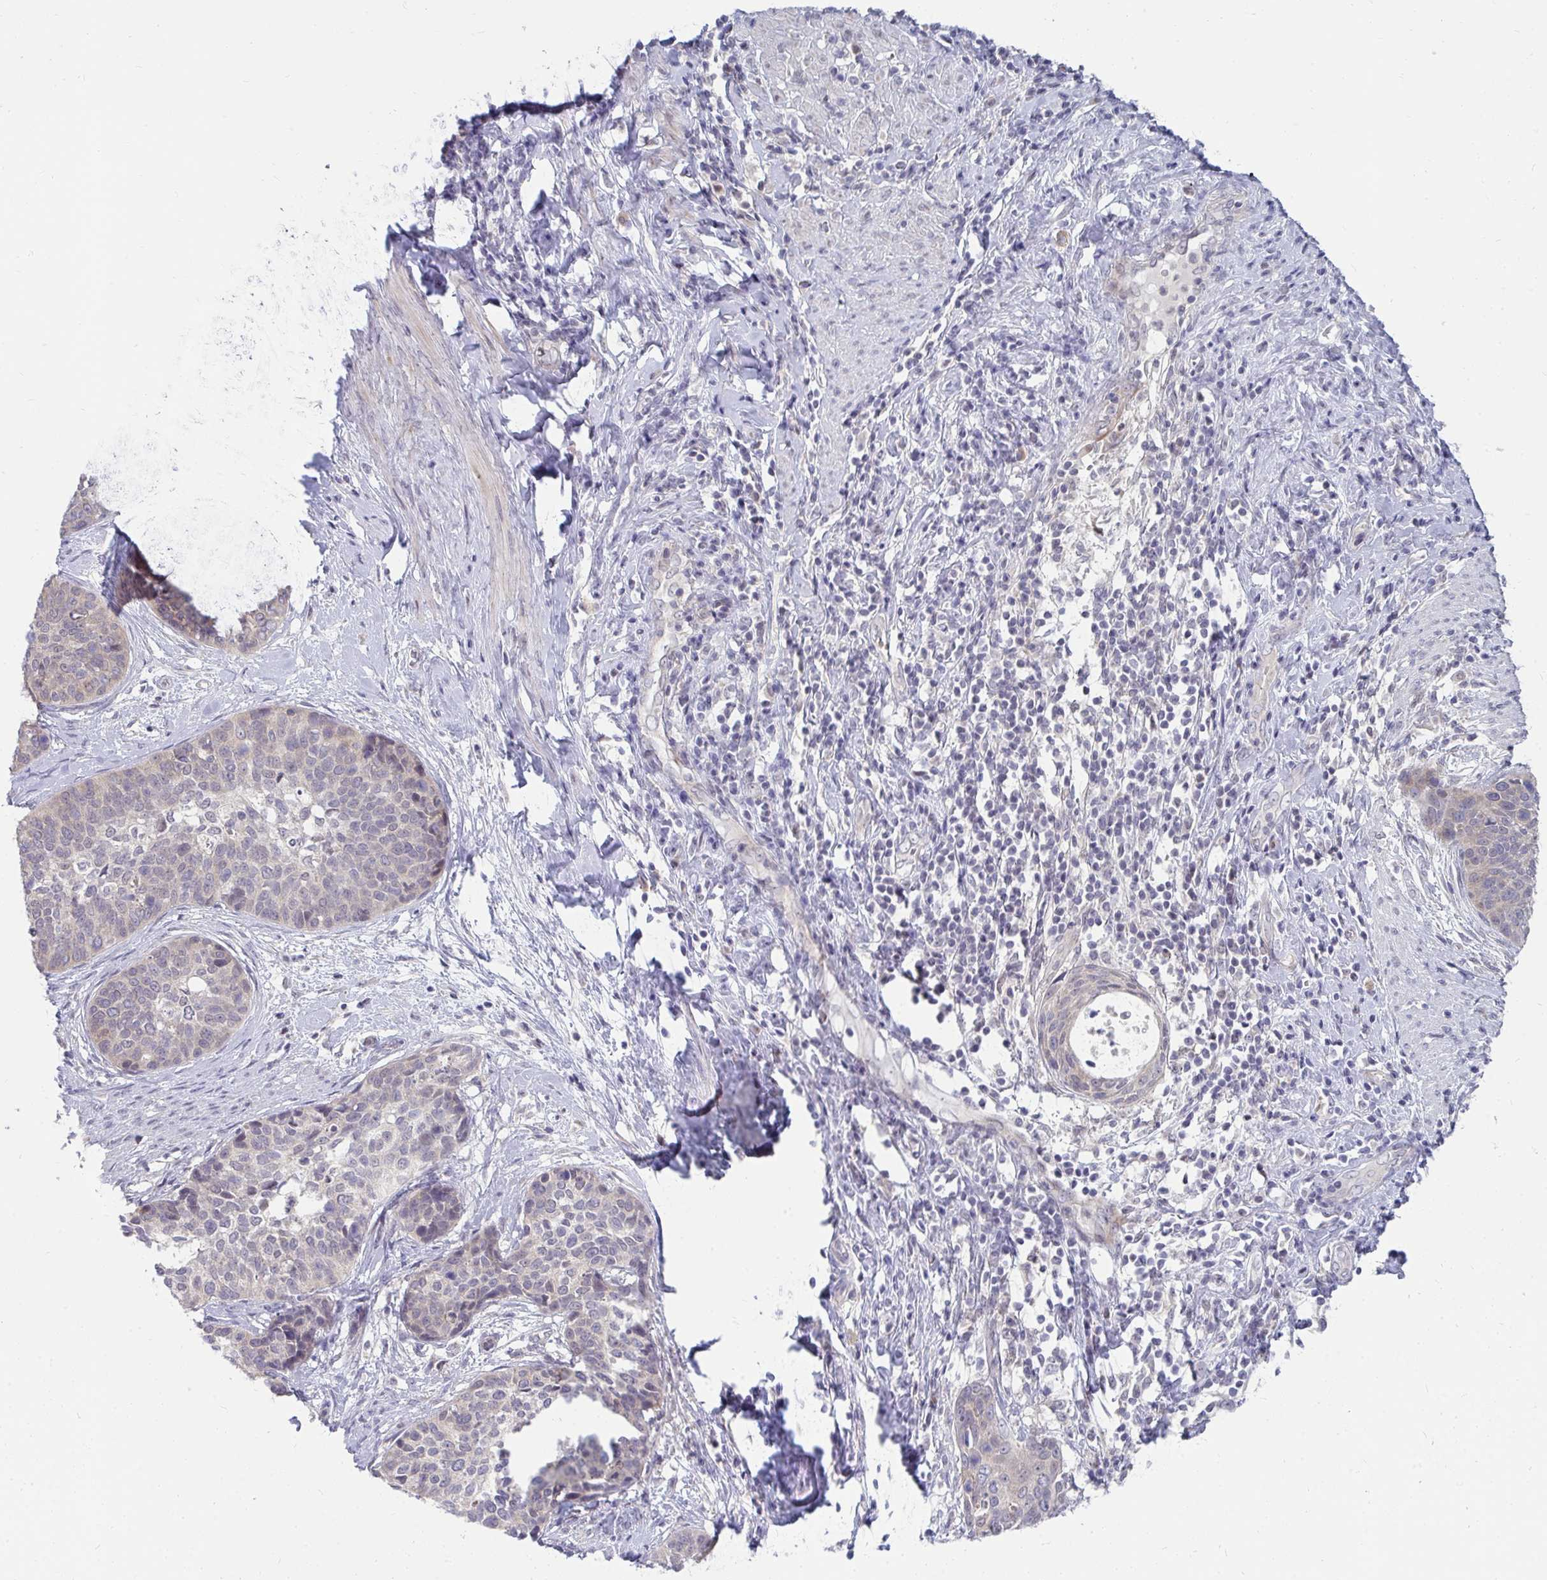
{"staining": {"intensity": "negative", "quantity": "none", "location": "none"}, "tissue": "cervical cancer", "cell_type": "Tumor cells", "image_type": "cancer", "snomed": [{"axis": "morphology", "description": "Squamous cell carcinoma, NOS"}, {"axis": "topography", "description": "Cervix"}], "caption": "Protein analysis of squamous cell carcinoma (cervical) reveals no significant expression in tumor cells.", "gene": "MROH8", "patient": {"sex": "female", "age": 69}}